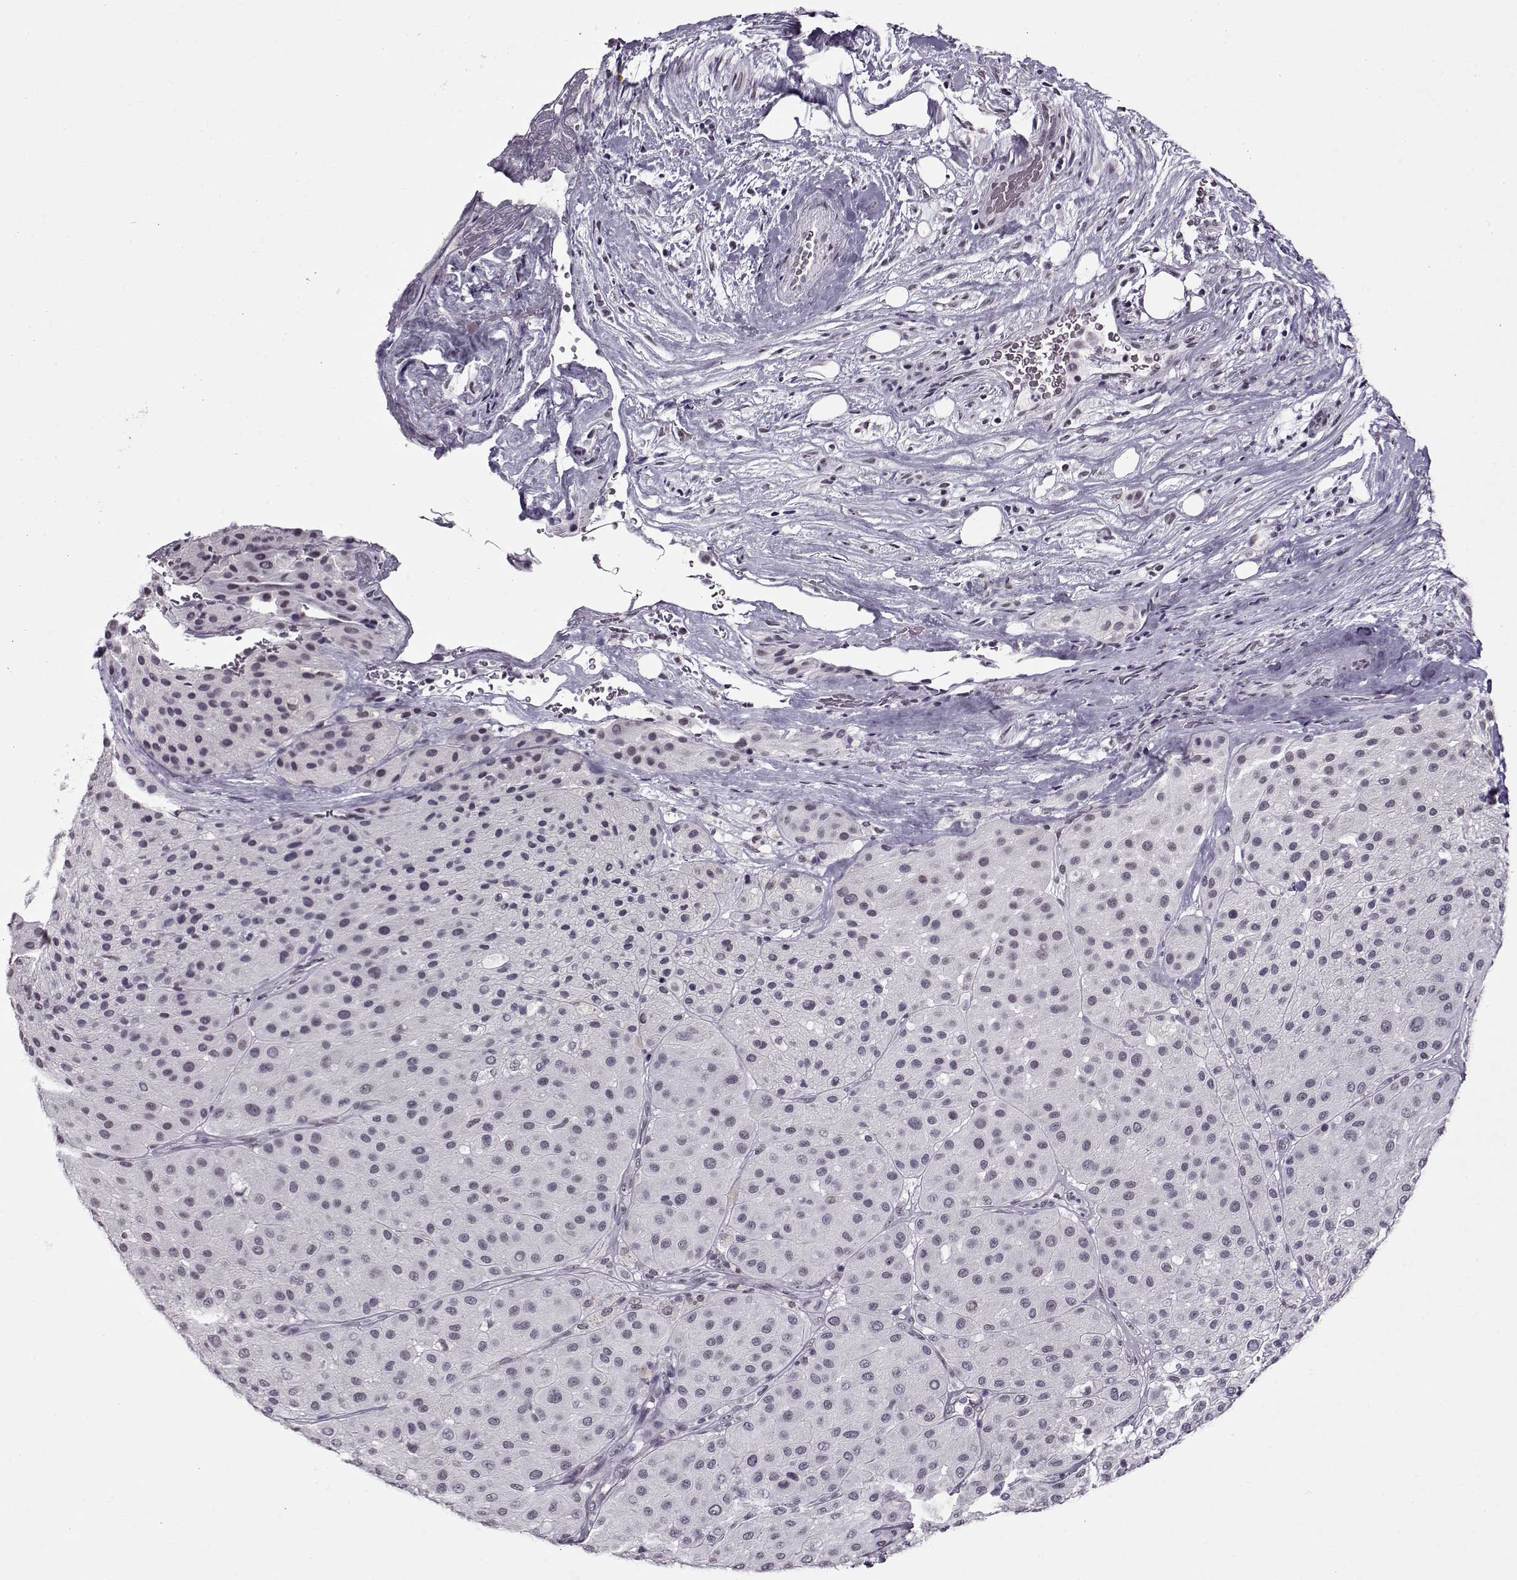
{"staining": {"intensity": "negative", "quantity": "none", "location": "none"}, "tissue": "melanoma", "cell_type": "Tumor cells", "image_type": "cancer", "snomed": [{"axis": "morphology", "description": "Malignant melanoma, Metastatic site"}, {"axis": "topography", "description": "Smooth muscle"}], "caption": "IHC micrograph of melanoma stained for a protein (brown), which exhibits no positivity in tumor cells.", "gene": "PRMT8", "patient": {"sex": "male", "age": 41}}